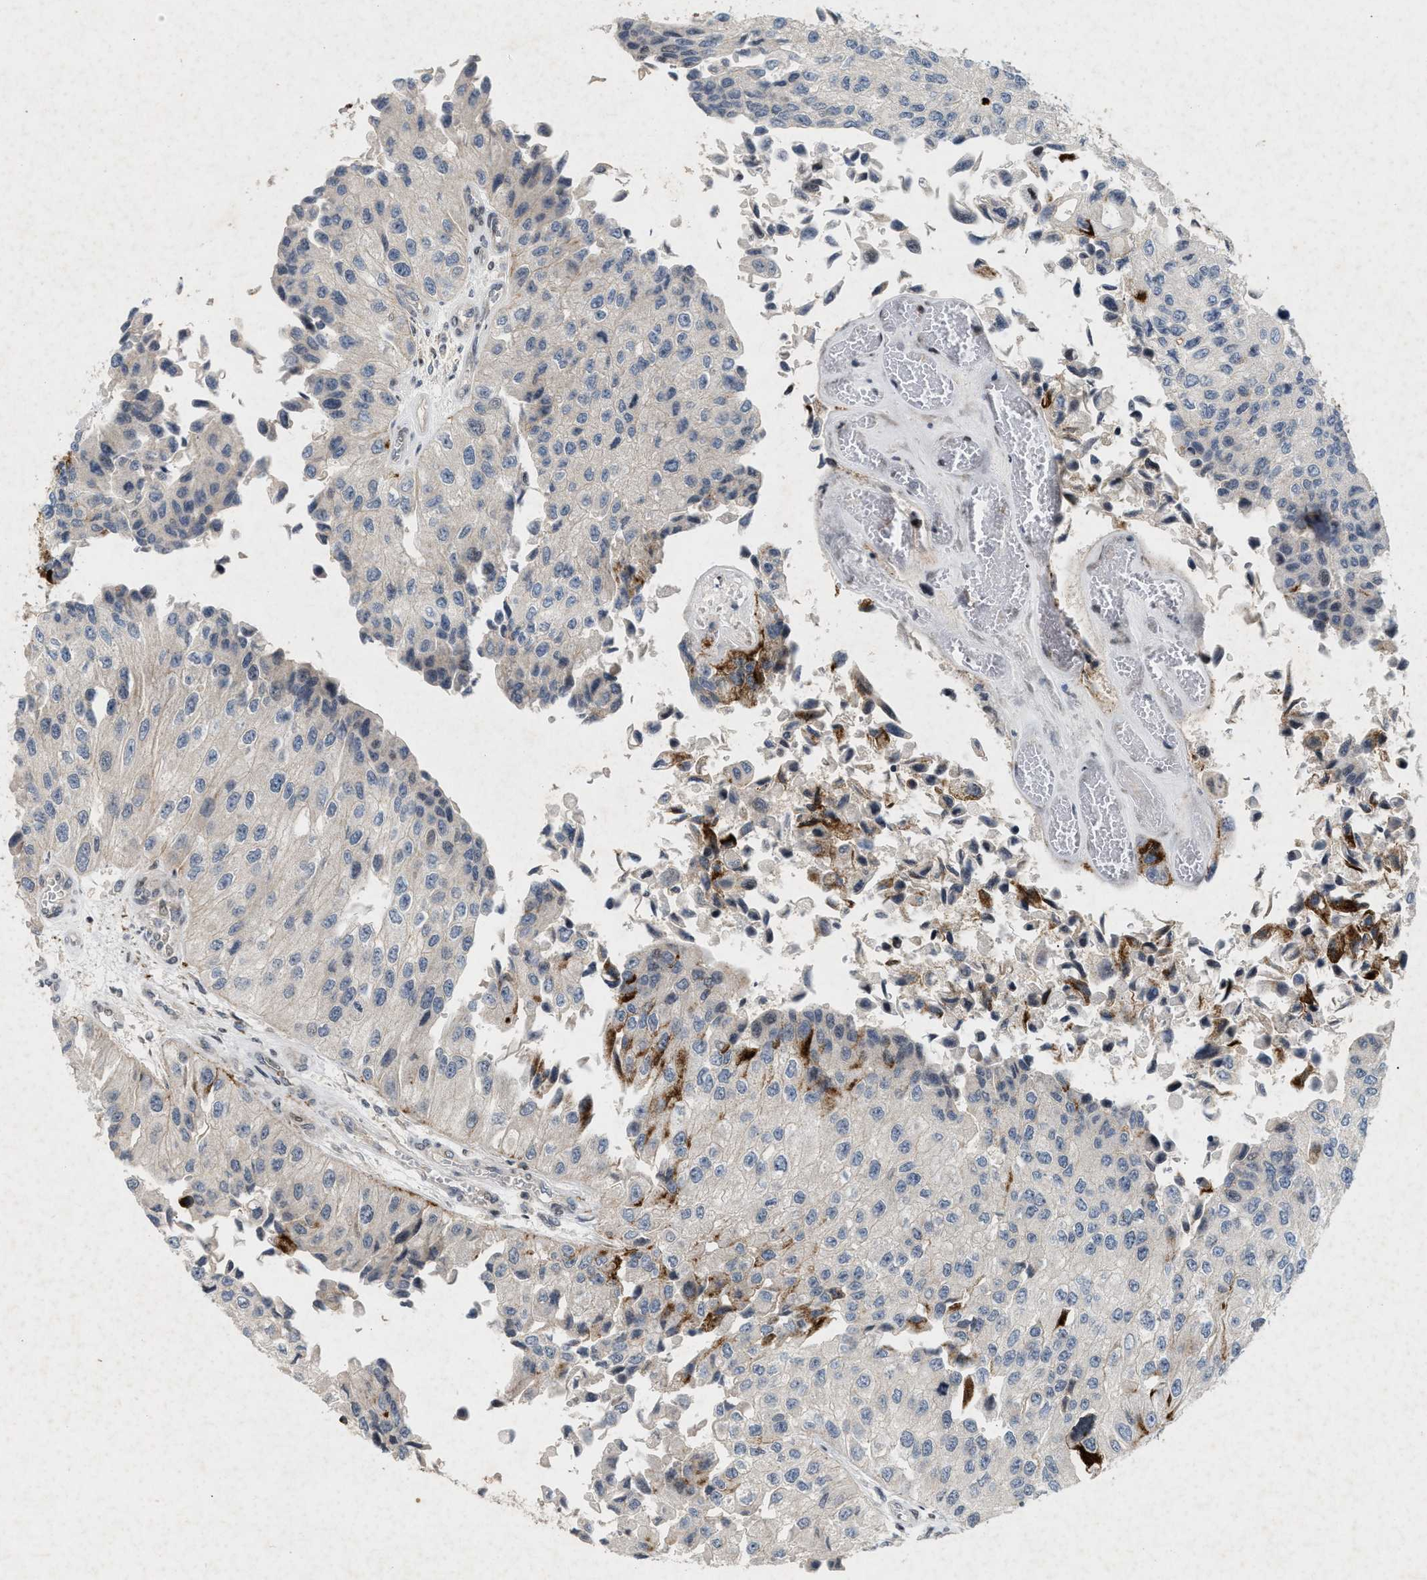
{"staining": {"intensity": "negative", "quantity": "none", "location": "none"}, "tissue": "urothelial cancer", "cell_type": "Tumor cells", "image_type": "cancer", "snomed": [{"axis": "morphology", "description": "Urothelial carcinoma, High grade"}, {"axis": "topography", "description": "Kidney"}, {"axis": "topography", "description": "Urinary bladder"}], "caption": "A histopathology image of urothelial cancer stained for a protein displays no brown staining in tumor cells.", "gene": "ZPR1", "patient": {"sex": "male", "age": 77}}